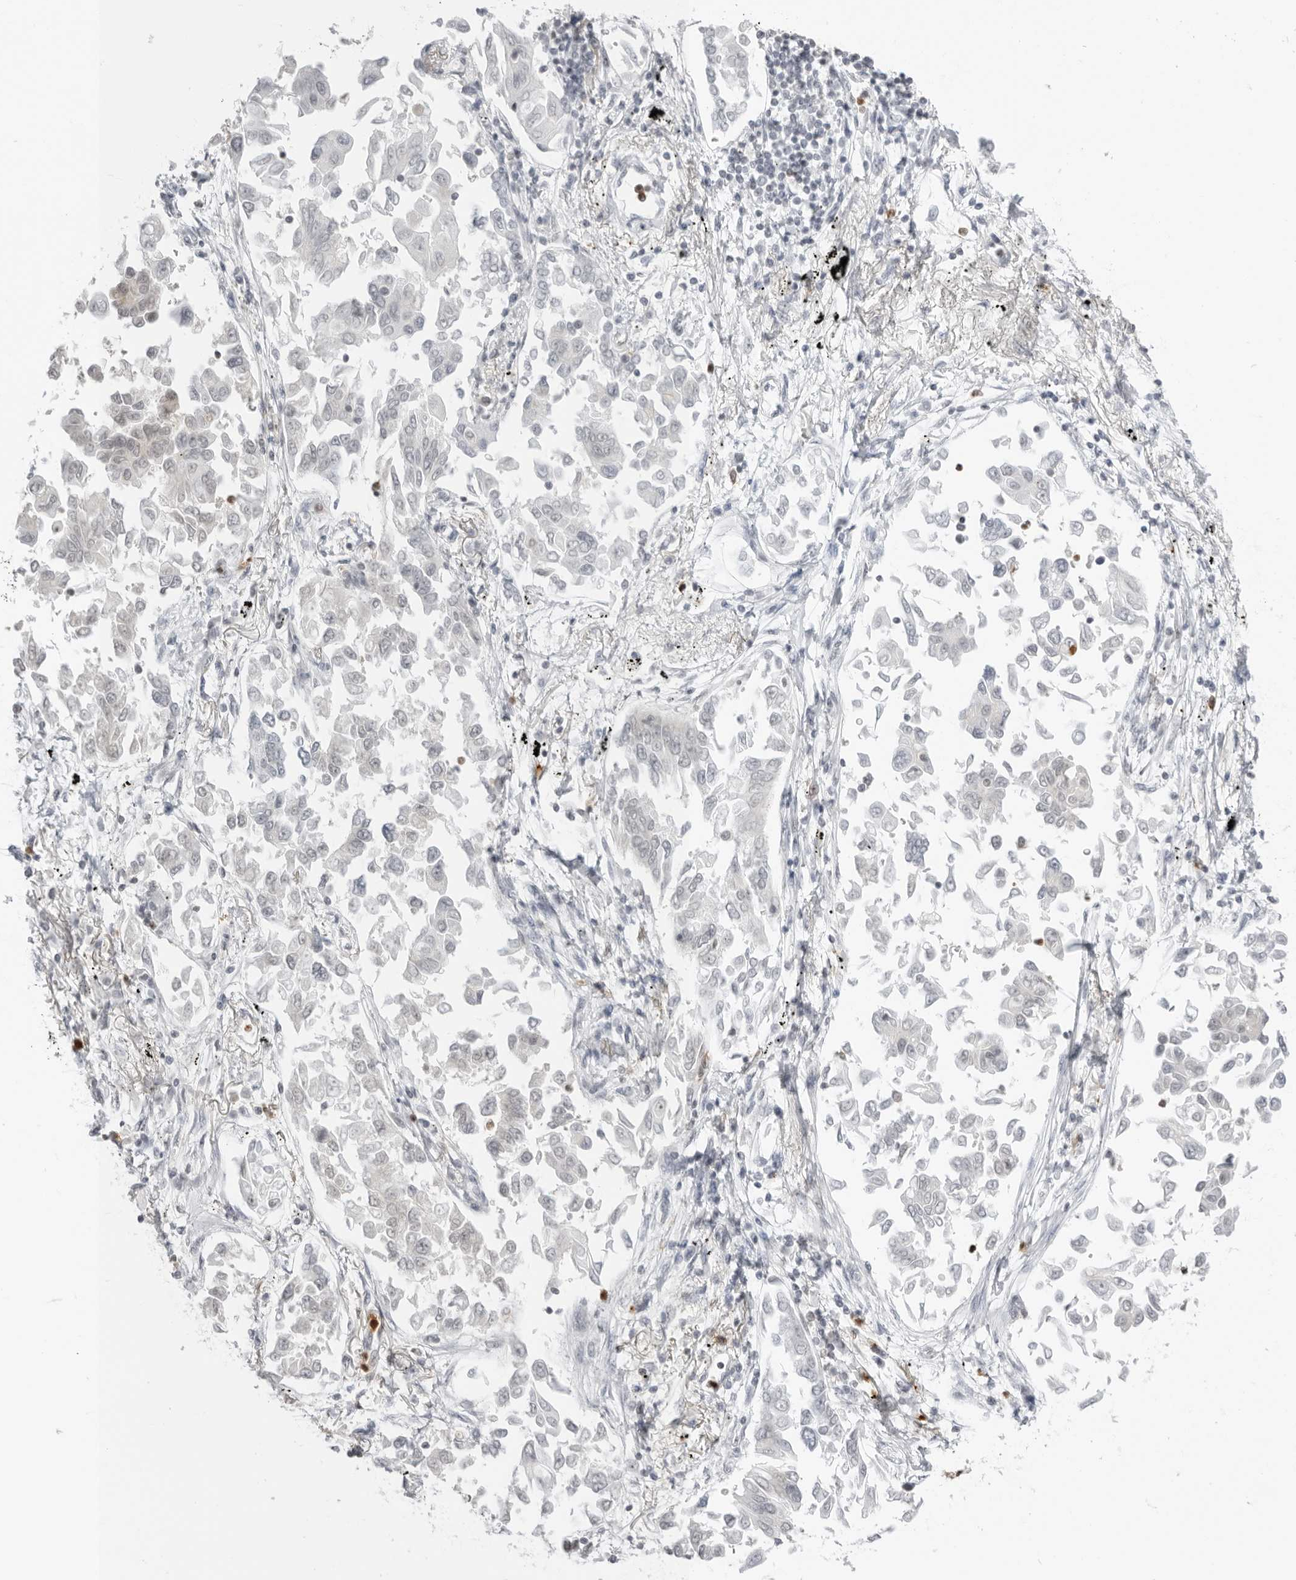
{"staining": {"intensity": "negative", "quantity": "none", "location": "none"}, "tissue": "lung cancer", "cell_type": "Tumor cells", "image_type": "cancer", "snomed": [{"axis": "morphology", "description": "Adenocarcinoma, NOS"}, {"axis": "topography", "description": "Lung"}], "caption": "Immunohistochemical staining of adenocarcinoma (lung) reveals no significant staining in tumor cells.", "gene": "RNF146", "patient": {"sex": "female", "age": 67}}